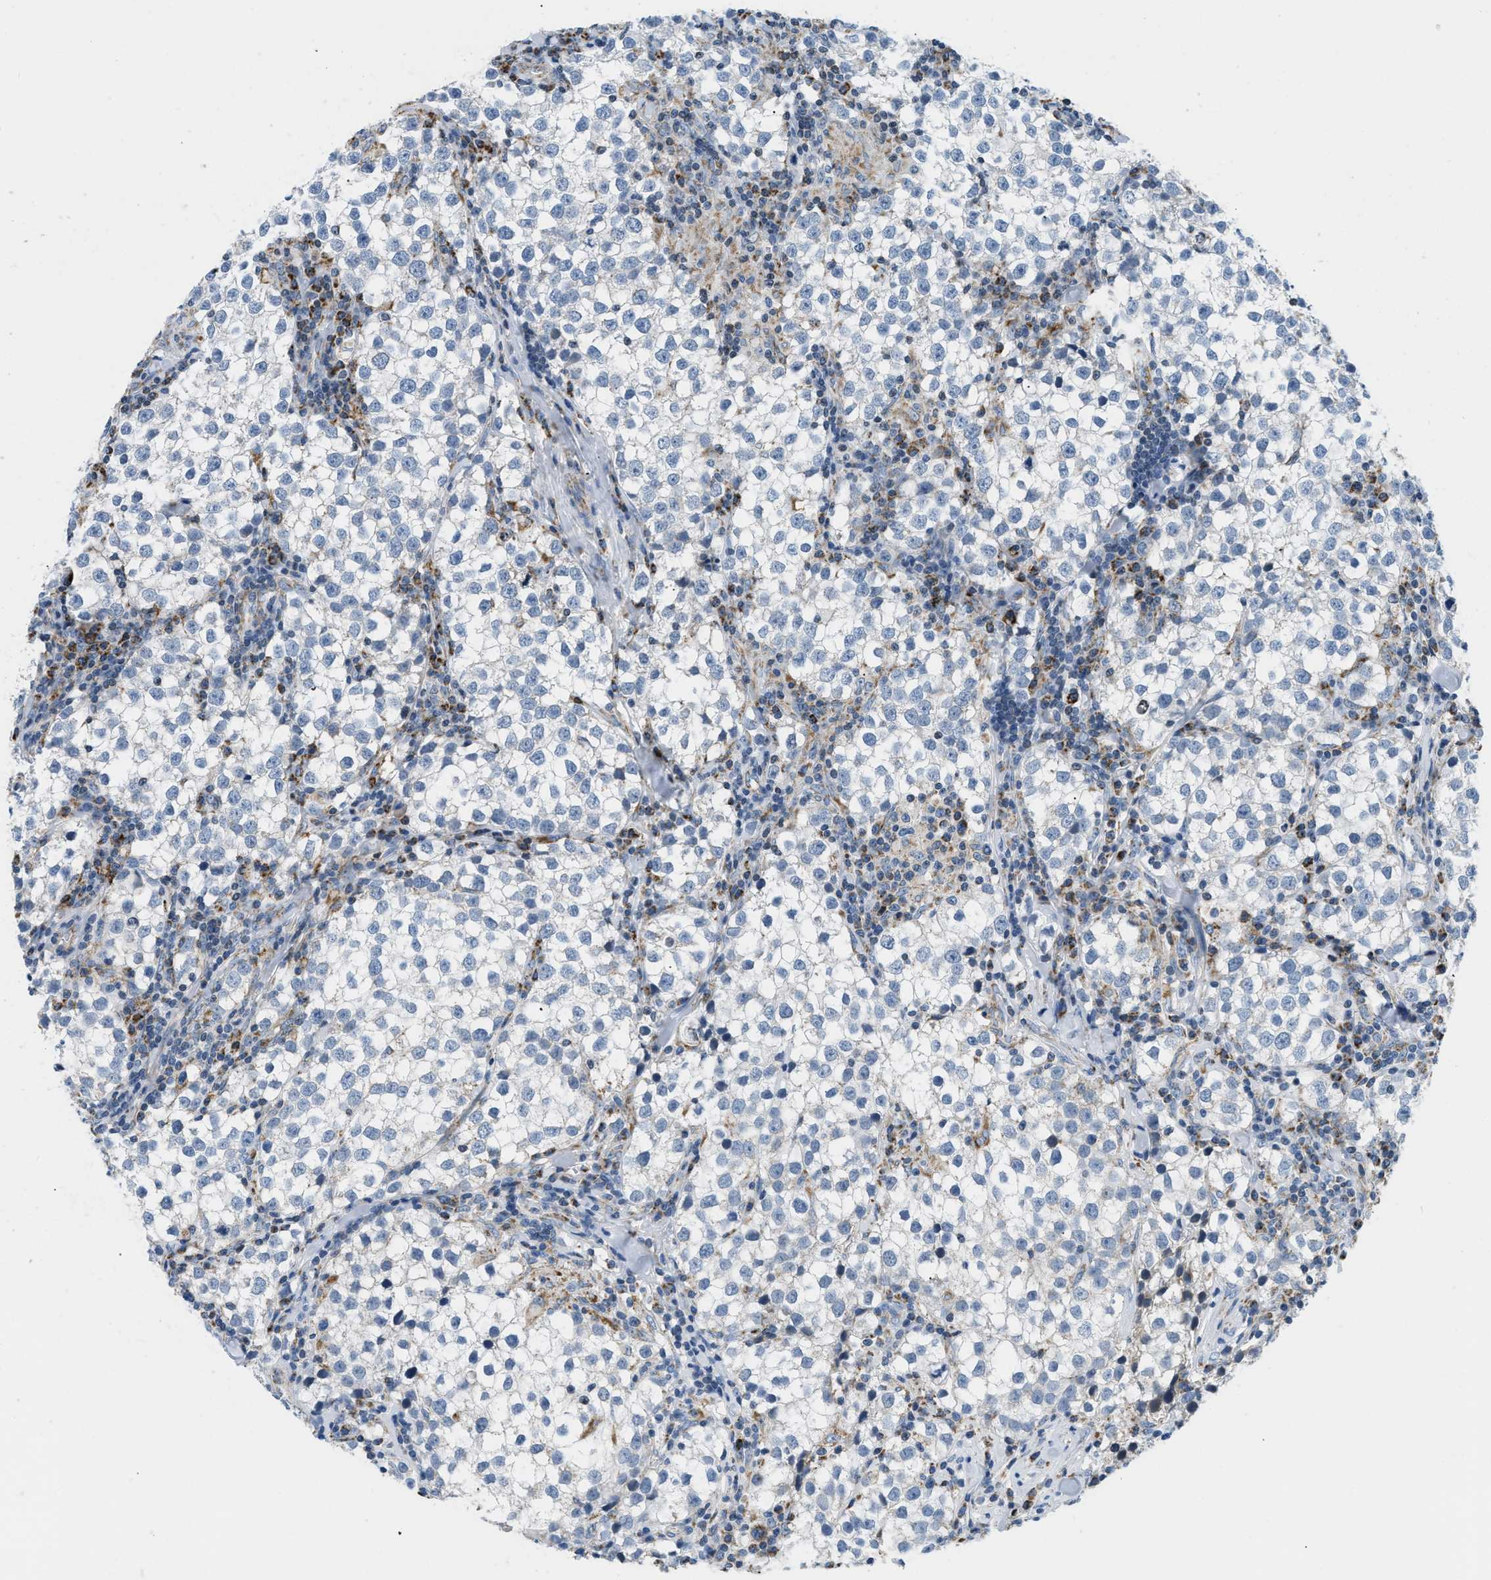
{"staining": {"intensity": "negative", "quantity": "none", "location": "none"}, "tissue": "testis cancer", "cell_type": "Tumor cells", "image_type": "cancer", "snomed": [{"axis": "morphology", "description": "Seminoma, NOS"}, {"axis": "morphology", "description": "Carcinoma, Embryonal, NOS"}, {"axis": "topography", "description": "Testis"}], "caption": "Immunohistochemistry (IHC) micrograph of neoplastic tissue: human testis seminoma stained with DAB (3,3'-diaminobenzidine) reveals no significant protein staining in tumor cells.", "gene": "ACADVL", "patient": {"sex": "male", "age": 36}}